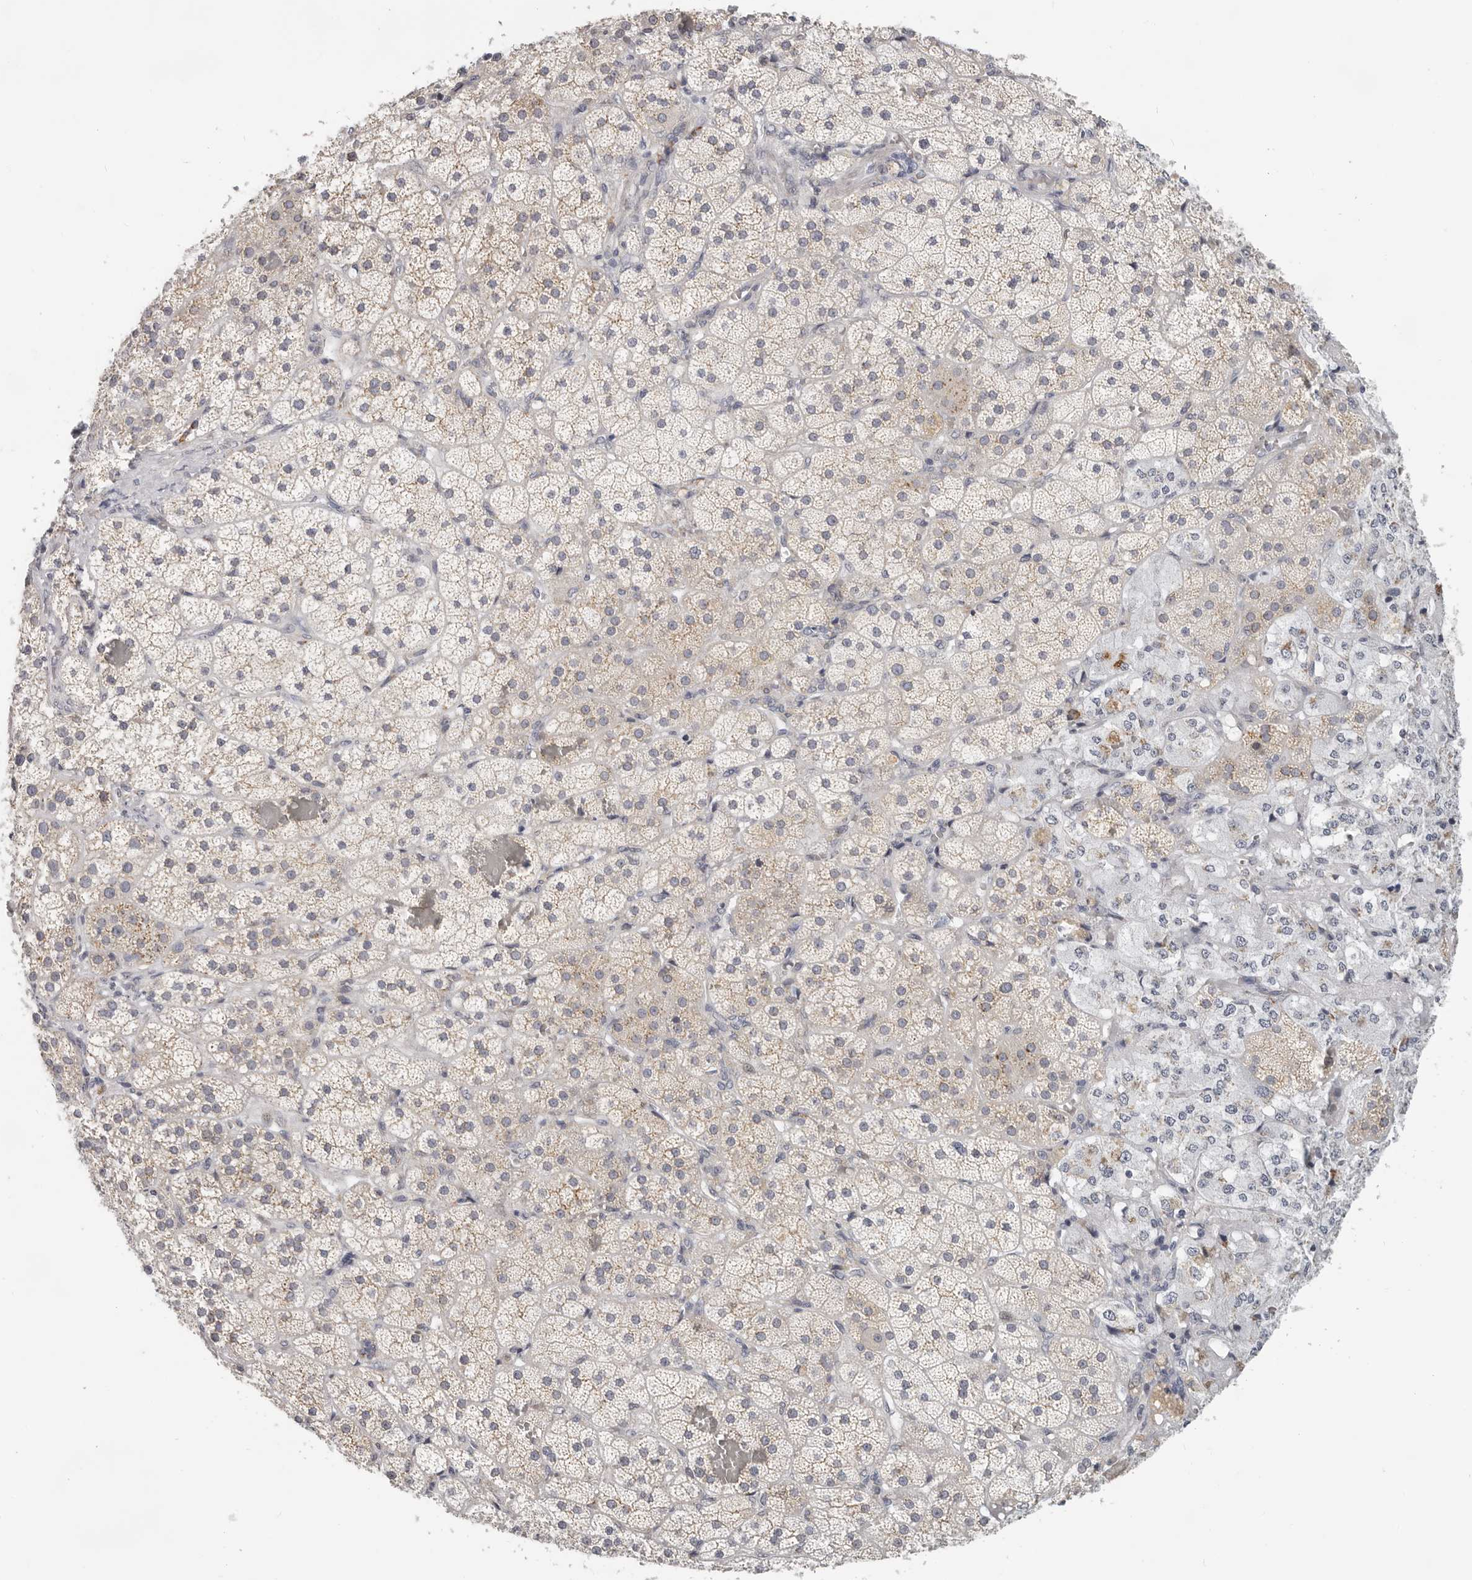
{"staining": {"intensity": "moderate", "quantity": "25%-75%", "location": "cytoplasmic/membranous"}, "tissue": "adrenal gland", "cell_type": "Glandular cells", "image_type": "normal", "snomed": [{"axis": "morphology", "description": "Normal tissue, NOS"}, {"axis": "topography", "description": "Adrenal gland"}], "caption": "Glandular cells exhibit medium levels of moderate cytoplasmic/membranous expression in approximately 25%-75% of cells in benign human adrenal gland. (brown staining indicates protein expression, while blue staining denotes nuclei).", "gene": "IL32", "patient": {"sex": "male", "age": 57}}